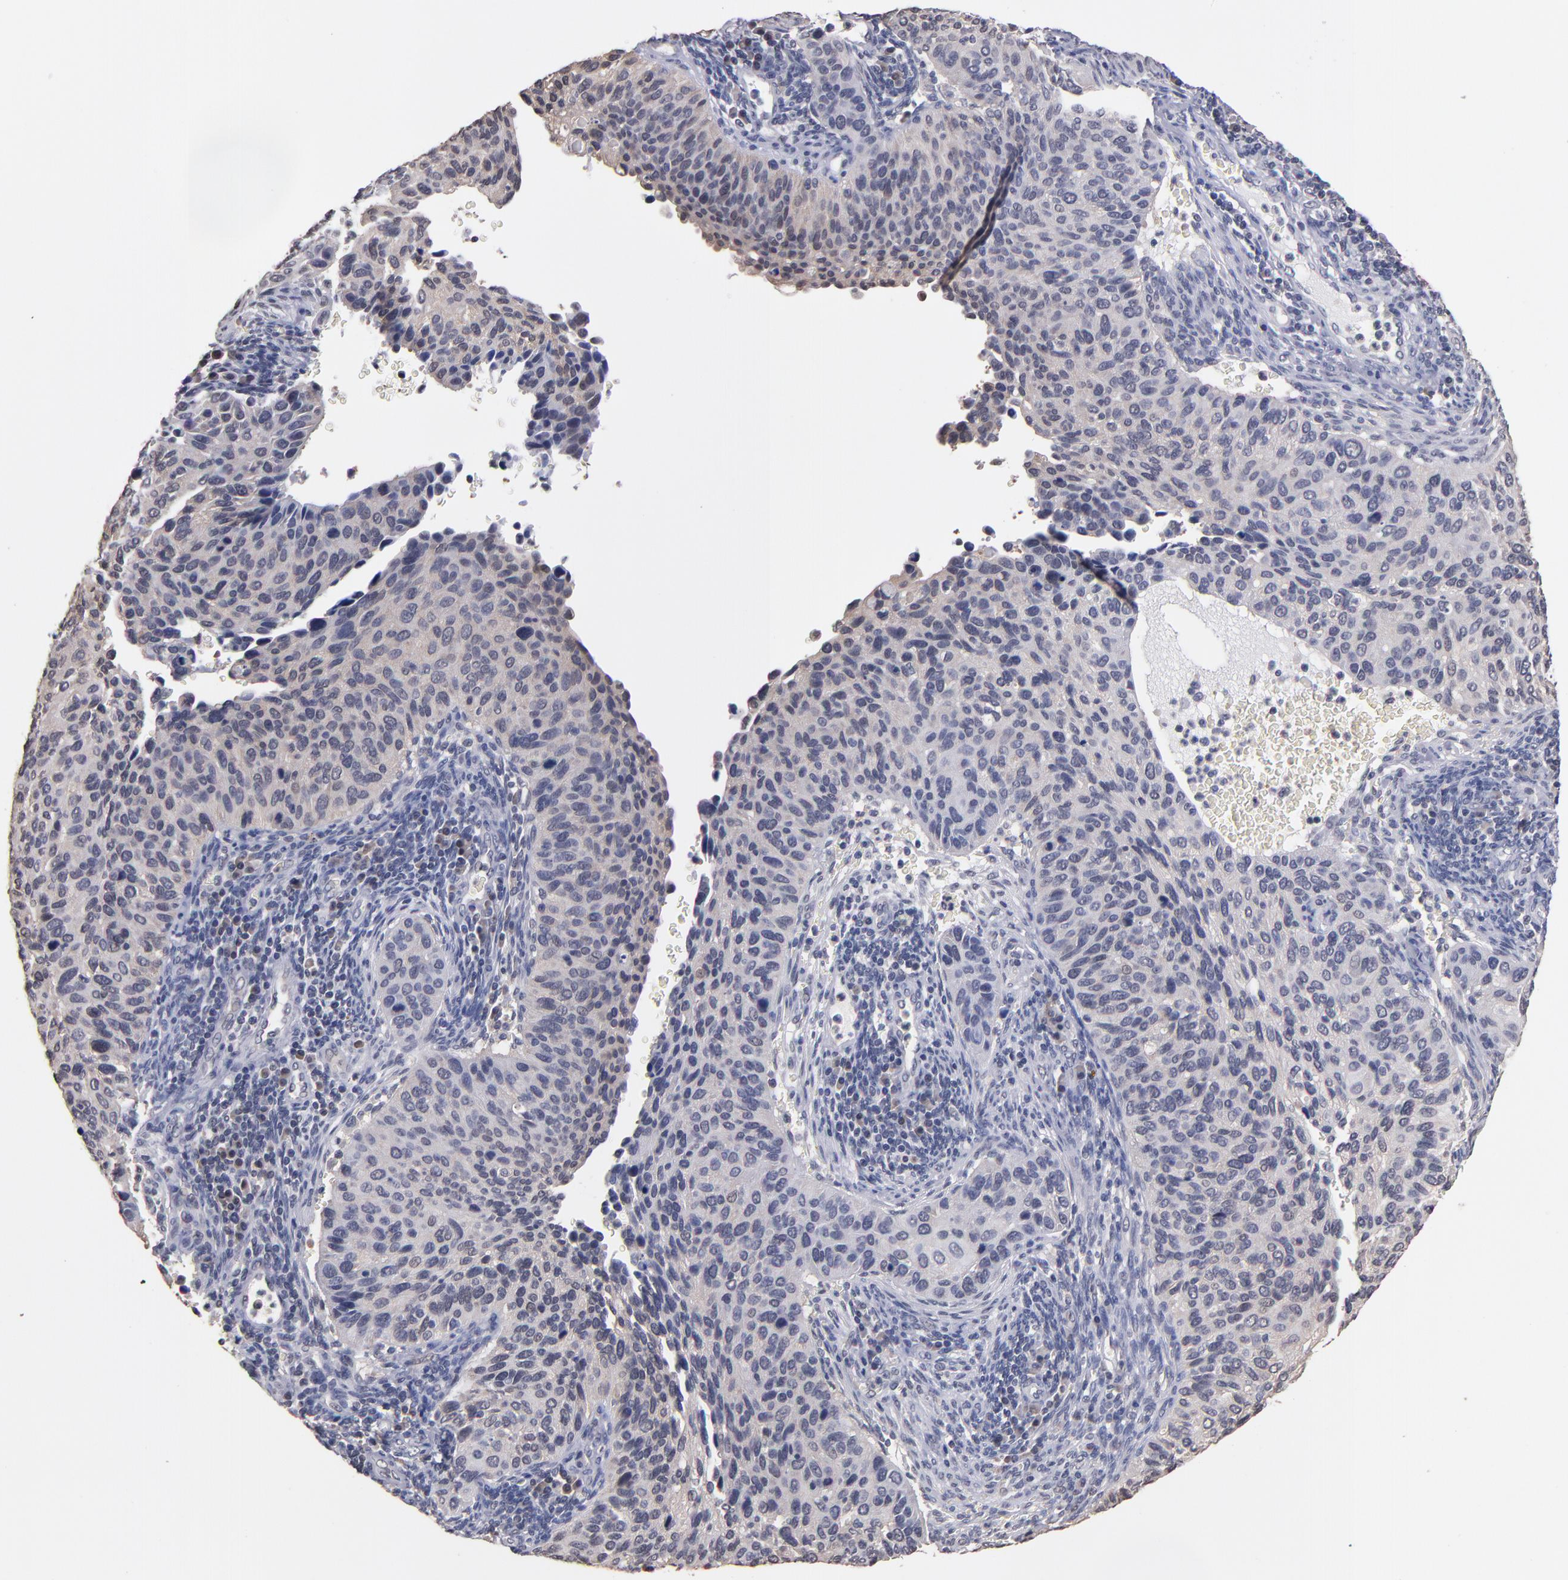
{"staining": {"intensity": "weak", "quantity": ">75%", "location": "cytoplasmic/membranous"}, "tissue": "cervical cancer", "cell_type": "Tumor cells", "image_type": "cancer", "snomed": [{"axis": "morphology", "description": "Adenocarcinoma, NOS"}, {"axis": "topography", "description": "Cervix"}], "caption": "About >75% of tumor cells in cervical adenocarcinoma show weak cytoplasmic/membranous protein expression as visualized by brown immunohistochemical staining.", "gene": "PSMD10", "patient": {"sex": "female", "age": 29}}